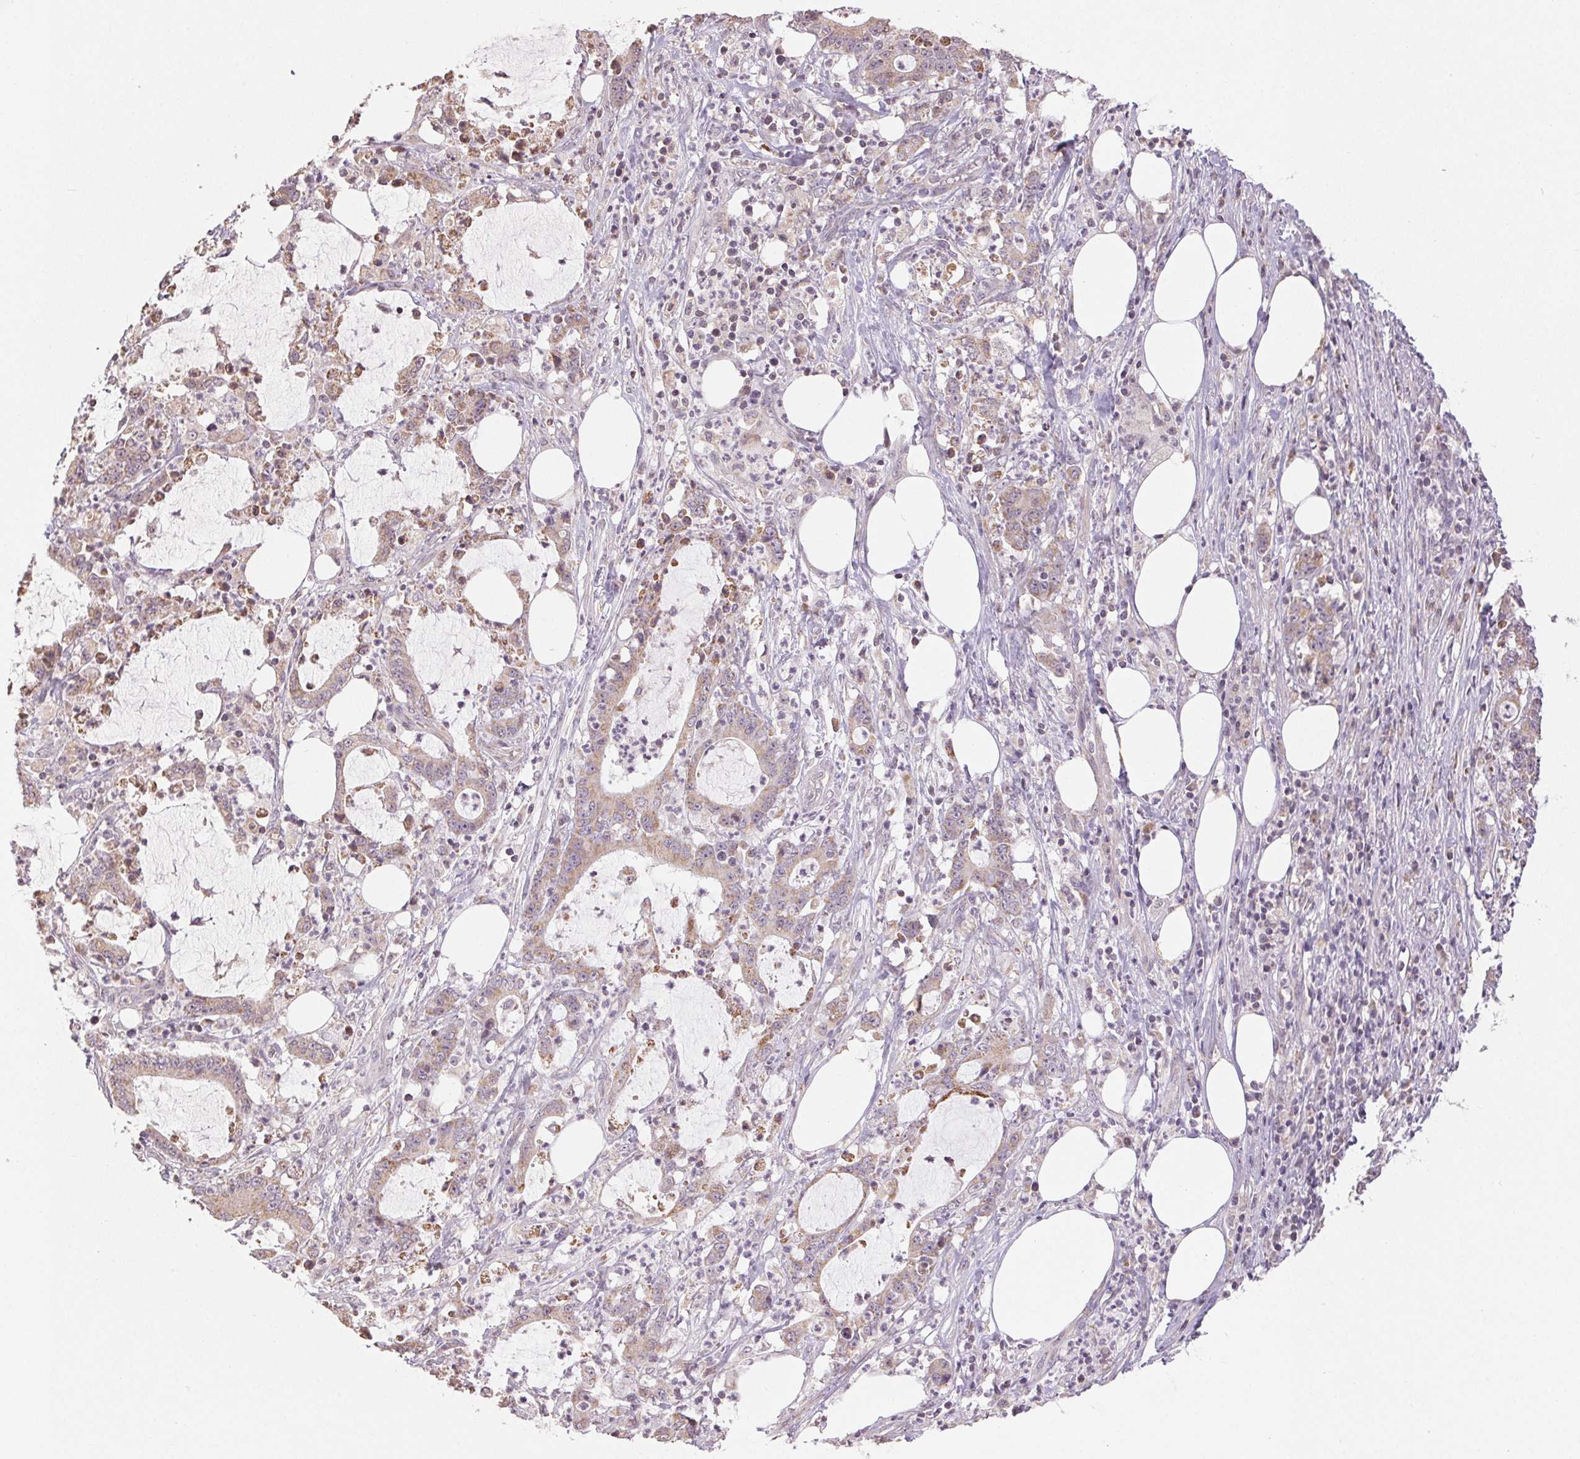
{"staining": {"intensity": "moderate", "quantity": "25%-75%", "location": "cytoplasmic/membranous"}, "tissue": "stomach cancer", "cell_type": "Tumor cells", "image_type": "cancer", "snomed": [{"axis": "morphology", "description": "Adenocarcinoma, NOS"}, {"axis": "topography", "description": "Stomach, upper"}], "caption": "This is a histology image of immunohistochemistry staining of adenocarcinoma (stomach), which shows moderate staining in the cytoplasmic/membranous of tumor cells.", "gene": "CLASP1", "patient": {"sex": "male", "age": 68}}